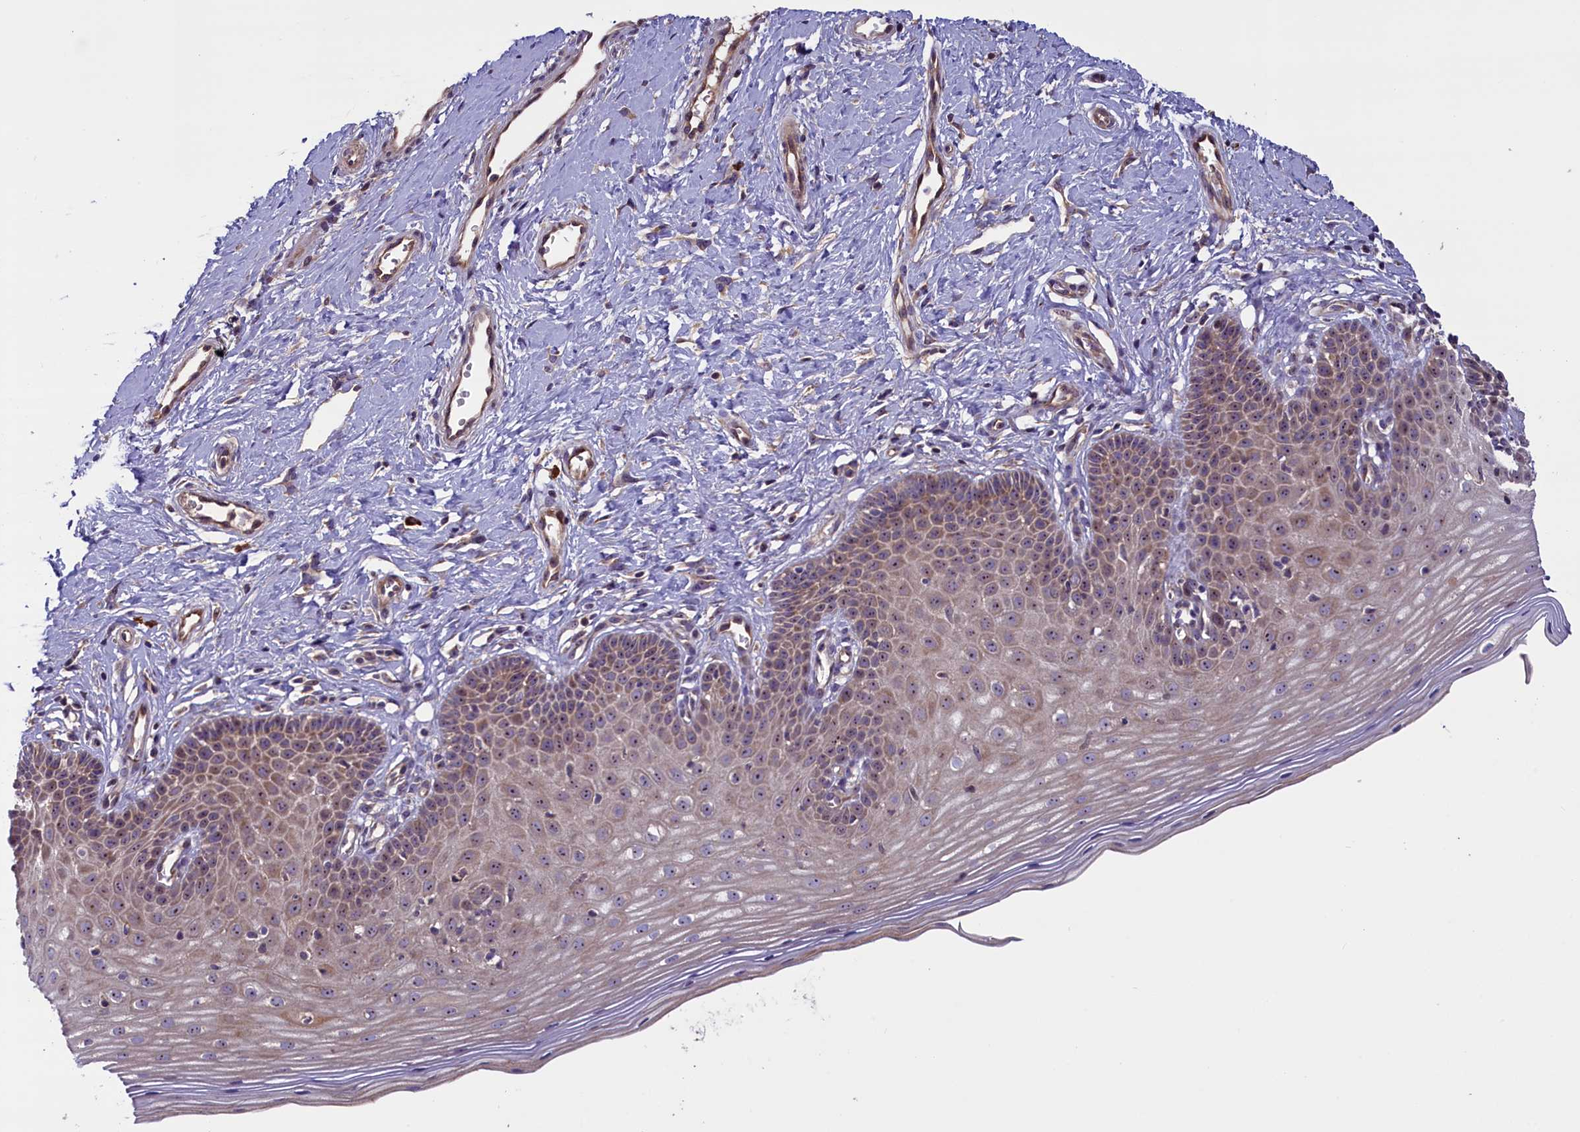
{"staining": {"intensity": "weak", "quantity": "25%-75%", "location": "cytoplasmic/membranous"}, "tissue": "cervix", "cell_type": "Glandular cells", "image_type": "normal", "snomed": [{"axis": "morphology", "description": "Normal tissue, NOS"}, {"axis": "topography", "description": "Cervix"}], "caption": "Unremarkable cervix reveals weak cytoplasmic/membranous positivity in approximately 25%-75% of glandular cells The protein is stained brown, and the nuclei are stained in blue (DAB (3,3'-diaminobenzidine) IHC with brightfield microscopy, high magnification)..", "gene": "FRY", "patient": {"sex": "female", "age": 36}}